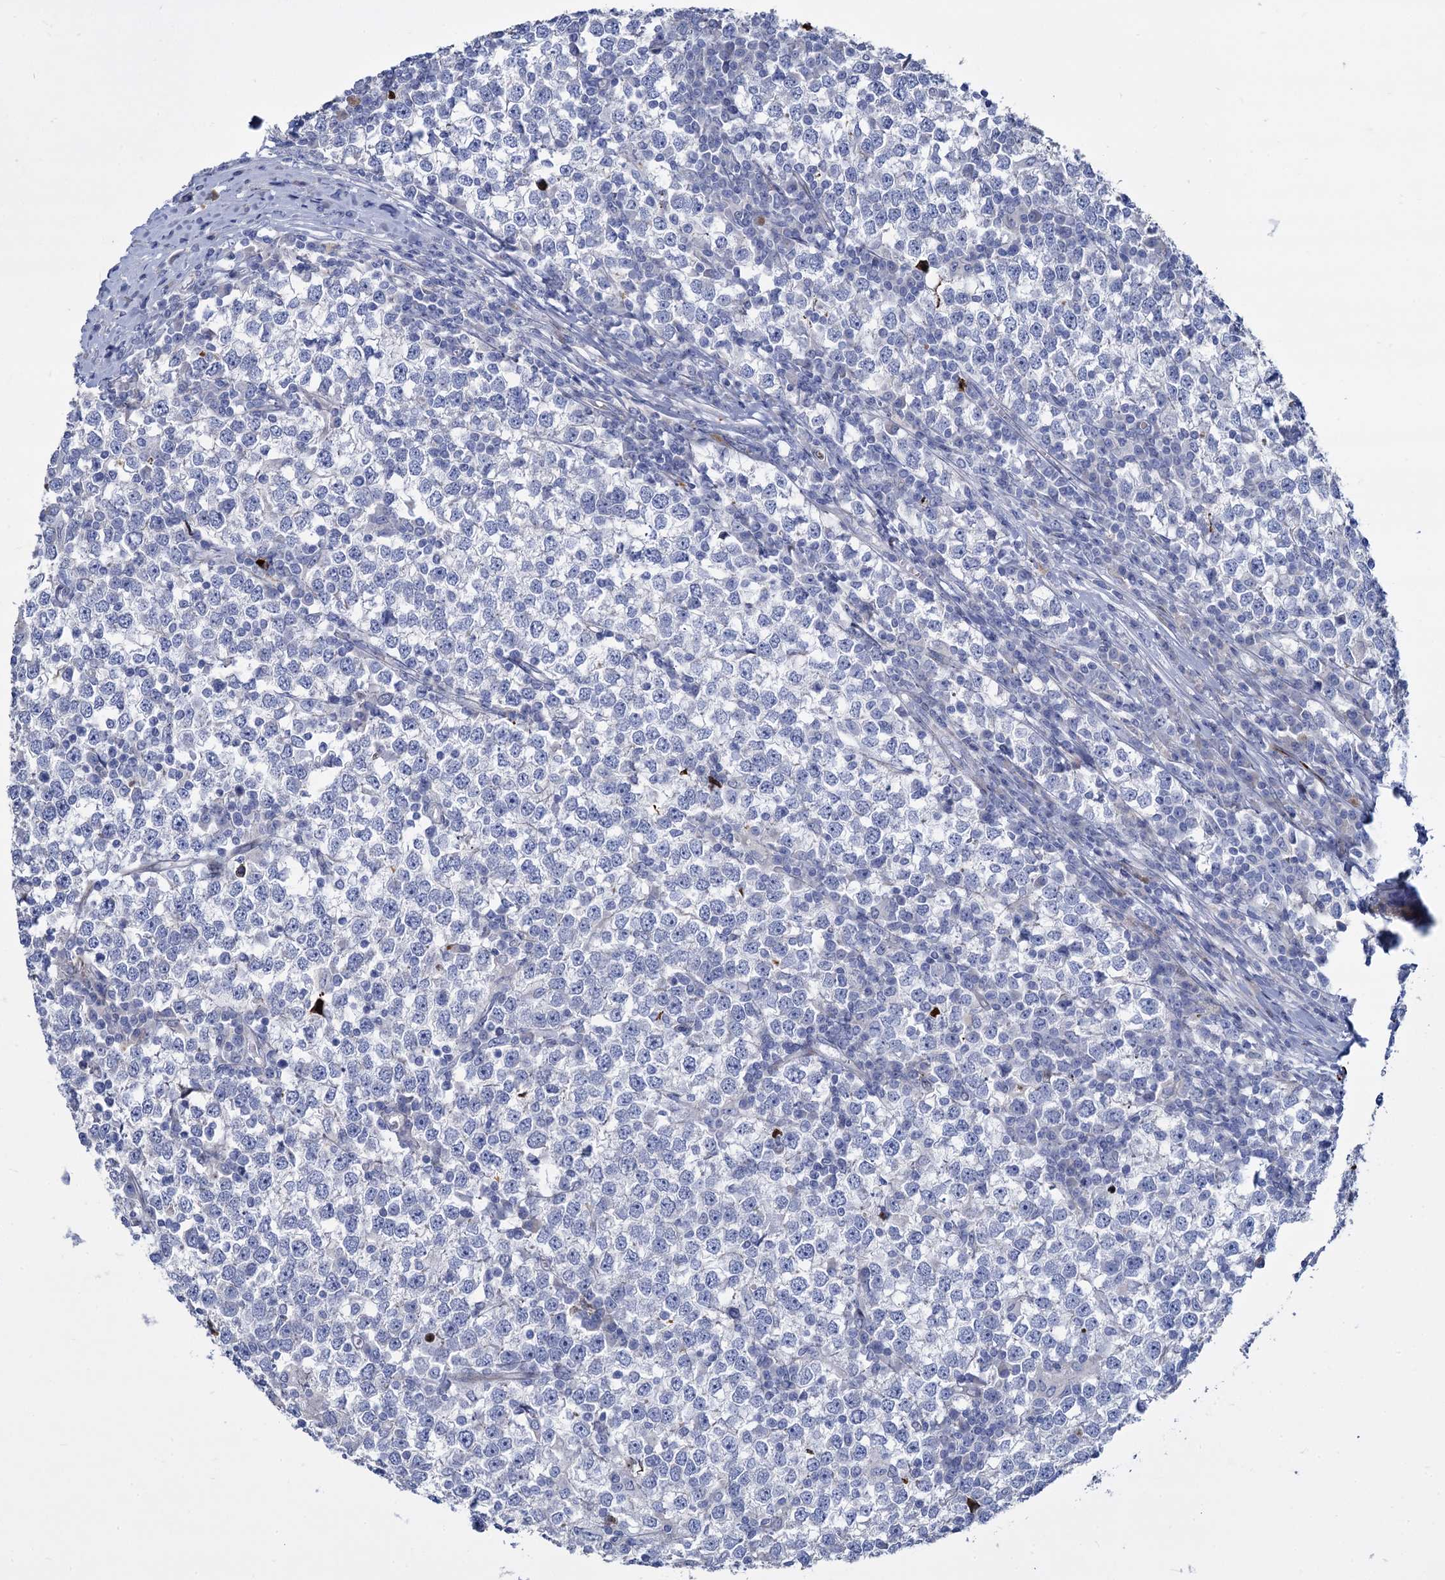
{"staining": {"intensity": "negative", "quantity": "none", "location": "none"}, "tissue": "testis cancer", "cell_type": "Tumor cells", "image_type": "cancer", "snomed": [{"axis": "morphology", "description": "Seminoma, NOS"}, {"axis": "topography", "description": "Testis"}], "caption": "This micrograph is of testis seminoma stained with immunohistochemistry to label a protein in brown with the nuclei are counter-stained blue. There is no staining in tumor cells.", "gene": "TRIM77", "patient": {"sex": "male", "age": 65}}